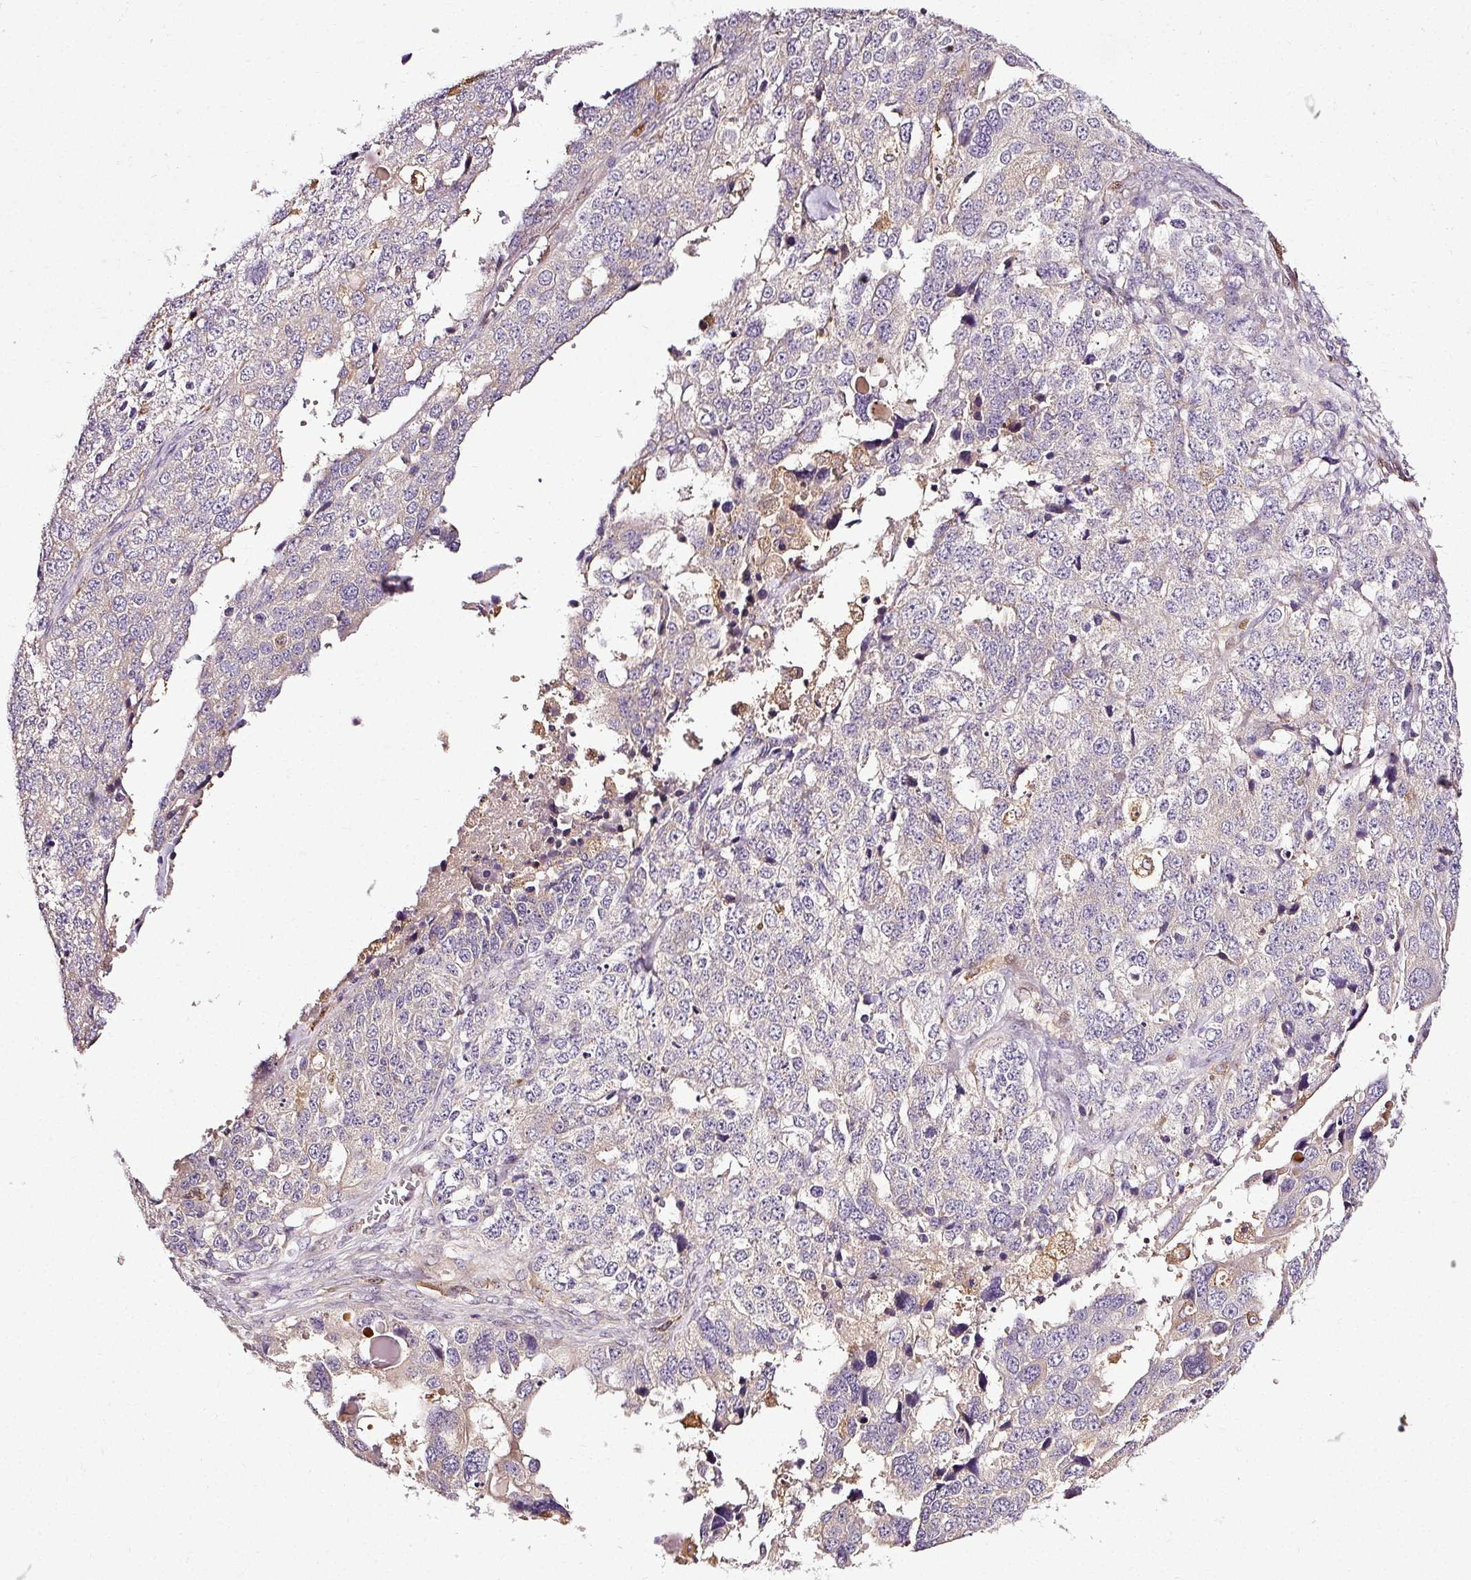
{"staining": {"intensity": "negative", "quantity": "none", "location": "none"}, "tissue": "ovarian cancer", "cell_type": "Tumor cells", "image_type": "cancer", "snomed": [{"axis": "morphology", "description": "Cystadenocarcinoma, serous, NOS"}, {"axis": "topography", "description": "Ovary"}], "caption": "Immunohistochemical staining of human ovarian cancer (serous cystadenocarcinoma) reveals no significant expression in tumor cells.", "gene": "NAPA", "patient": {"sex": "female", "age": 76}}